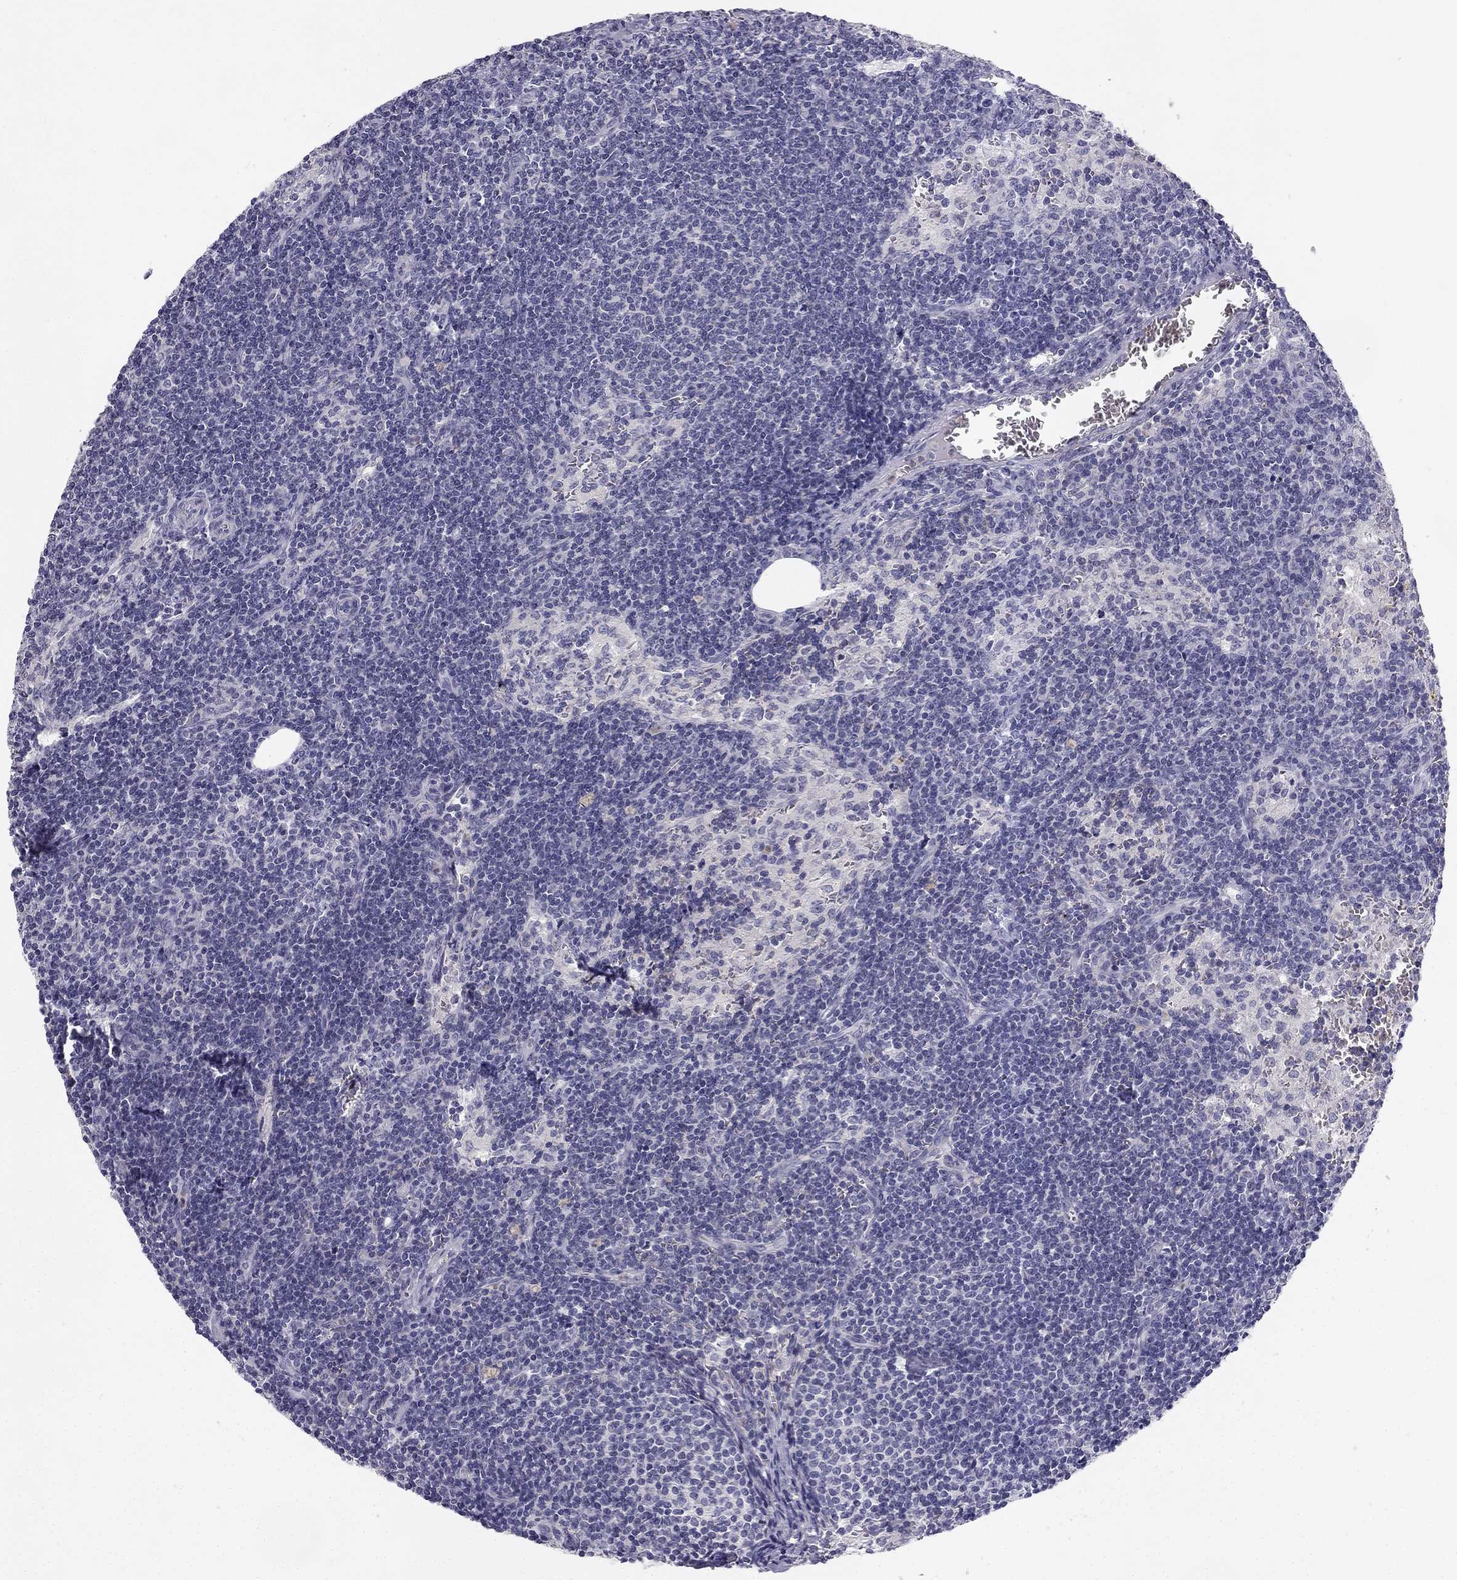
{"staining": {"intensity": "negative", "quantity": "none", "location": "none"}, "tissue": "lymph node", "cell_type": "Germinal center cells", "image_type": "normal", "snomed": [{"axis": "morphology", "description": "Normal tissue, NOS"}, {"axis": "topography", "description": "Lymph node"}], "caption": "High power microscopy image of an immunohistochemistry (IHC) photomicrograph of normal lymph node, revealing no significant staining in germinal center cells. Nuclei are stained in blue.", "gene": "SLC6A4", "patient": {"sex": "female", "age": 50}}